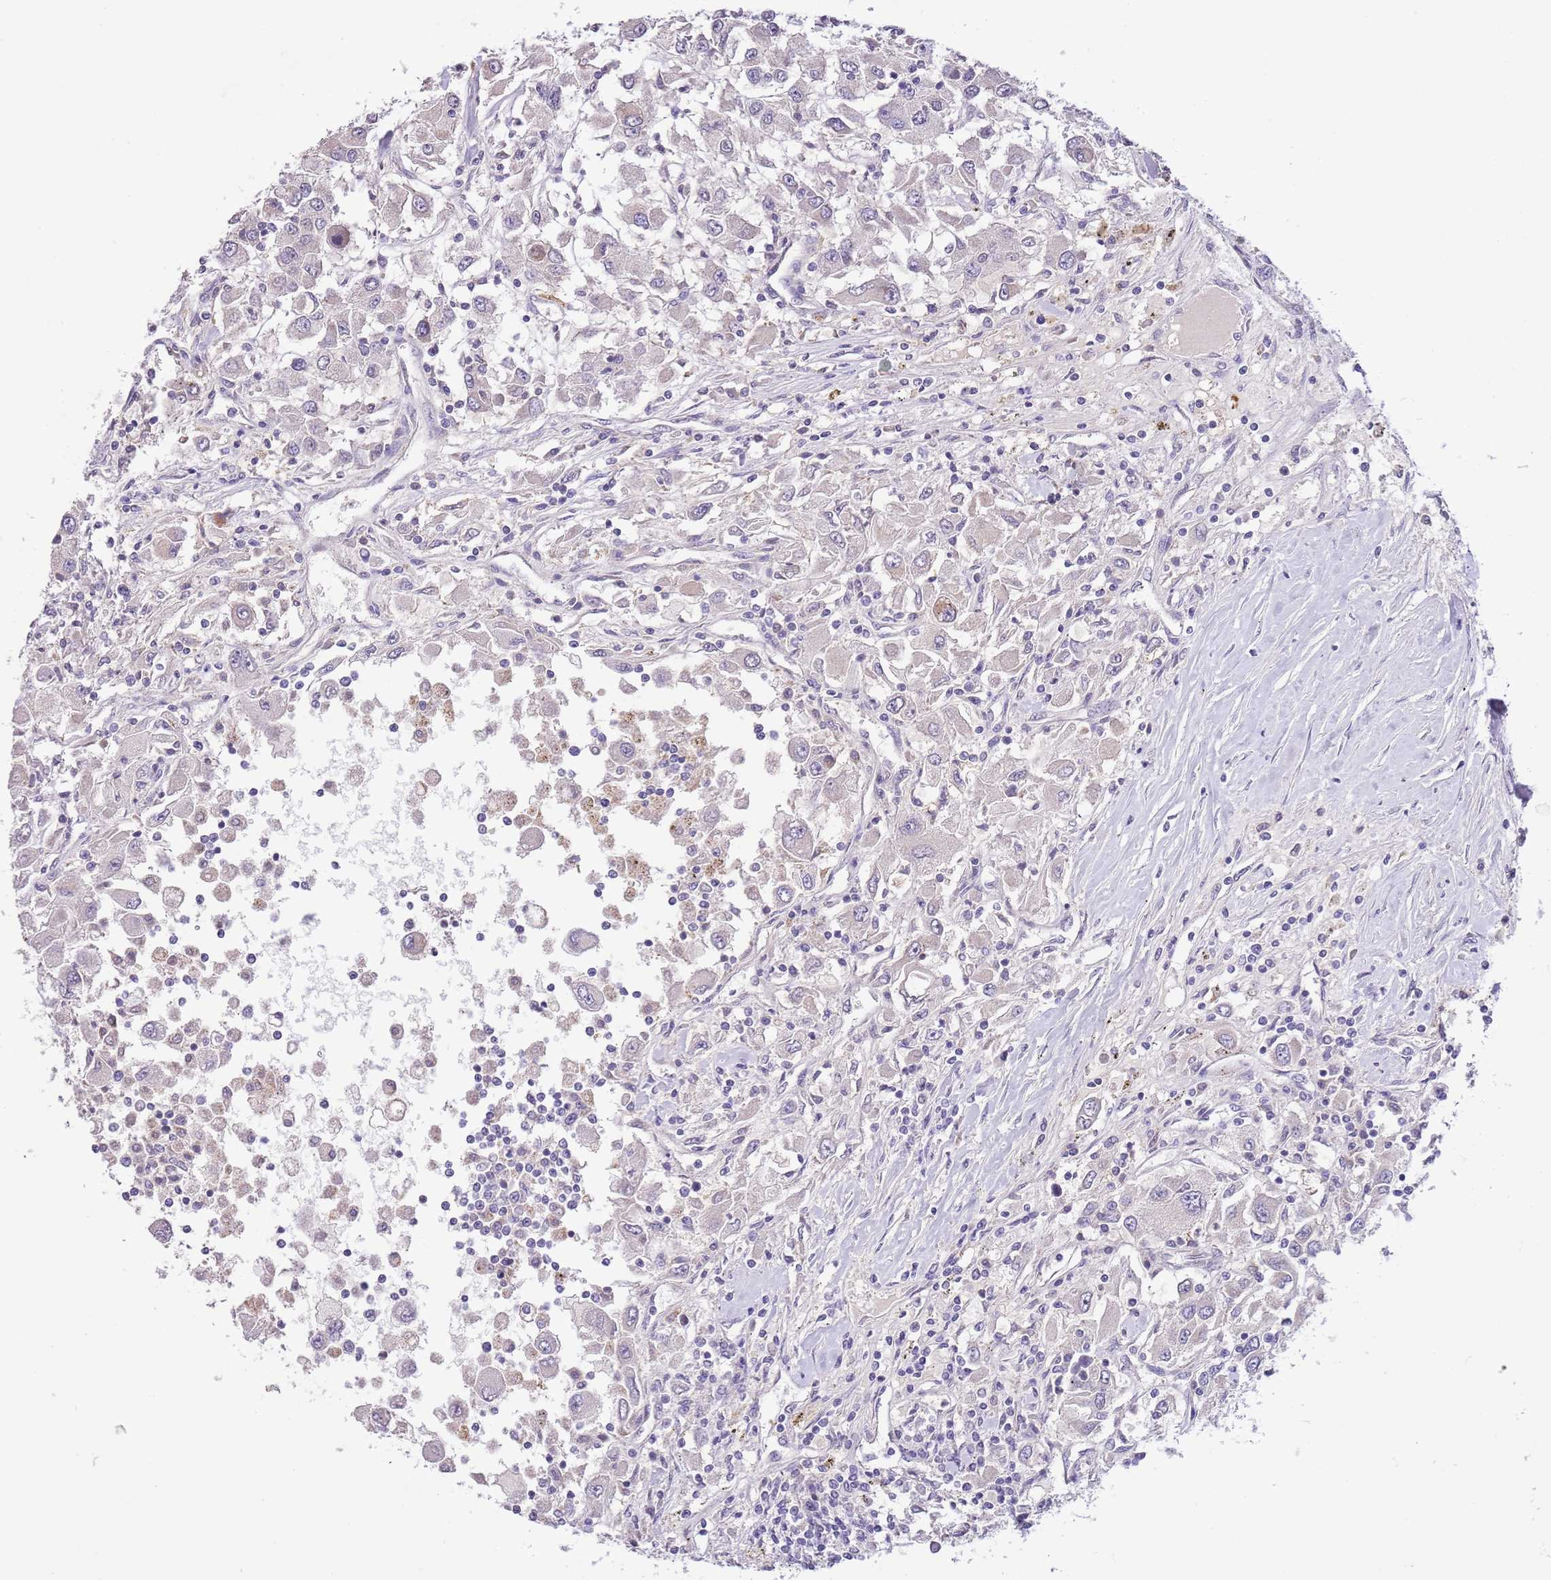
{"staining": {"intensity": "negative", "quantity": "none", "location": "none"}, "tissue": "renal cancer", "cell_type": "Tumor cells", "image_type": "cancer", "snomed": [{"axis": "morphology", "description": "Adenocarcinoma, NOS"}, {"axis": "topography", "description": "Kidney"}], "caption": "Tumor cells show no significant staining in renal adenocarcinoma.", "gene": "ZNF658", "patient": {"sex": "female", "age": 67}}